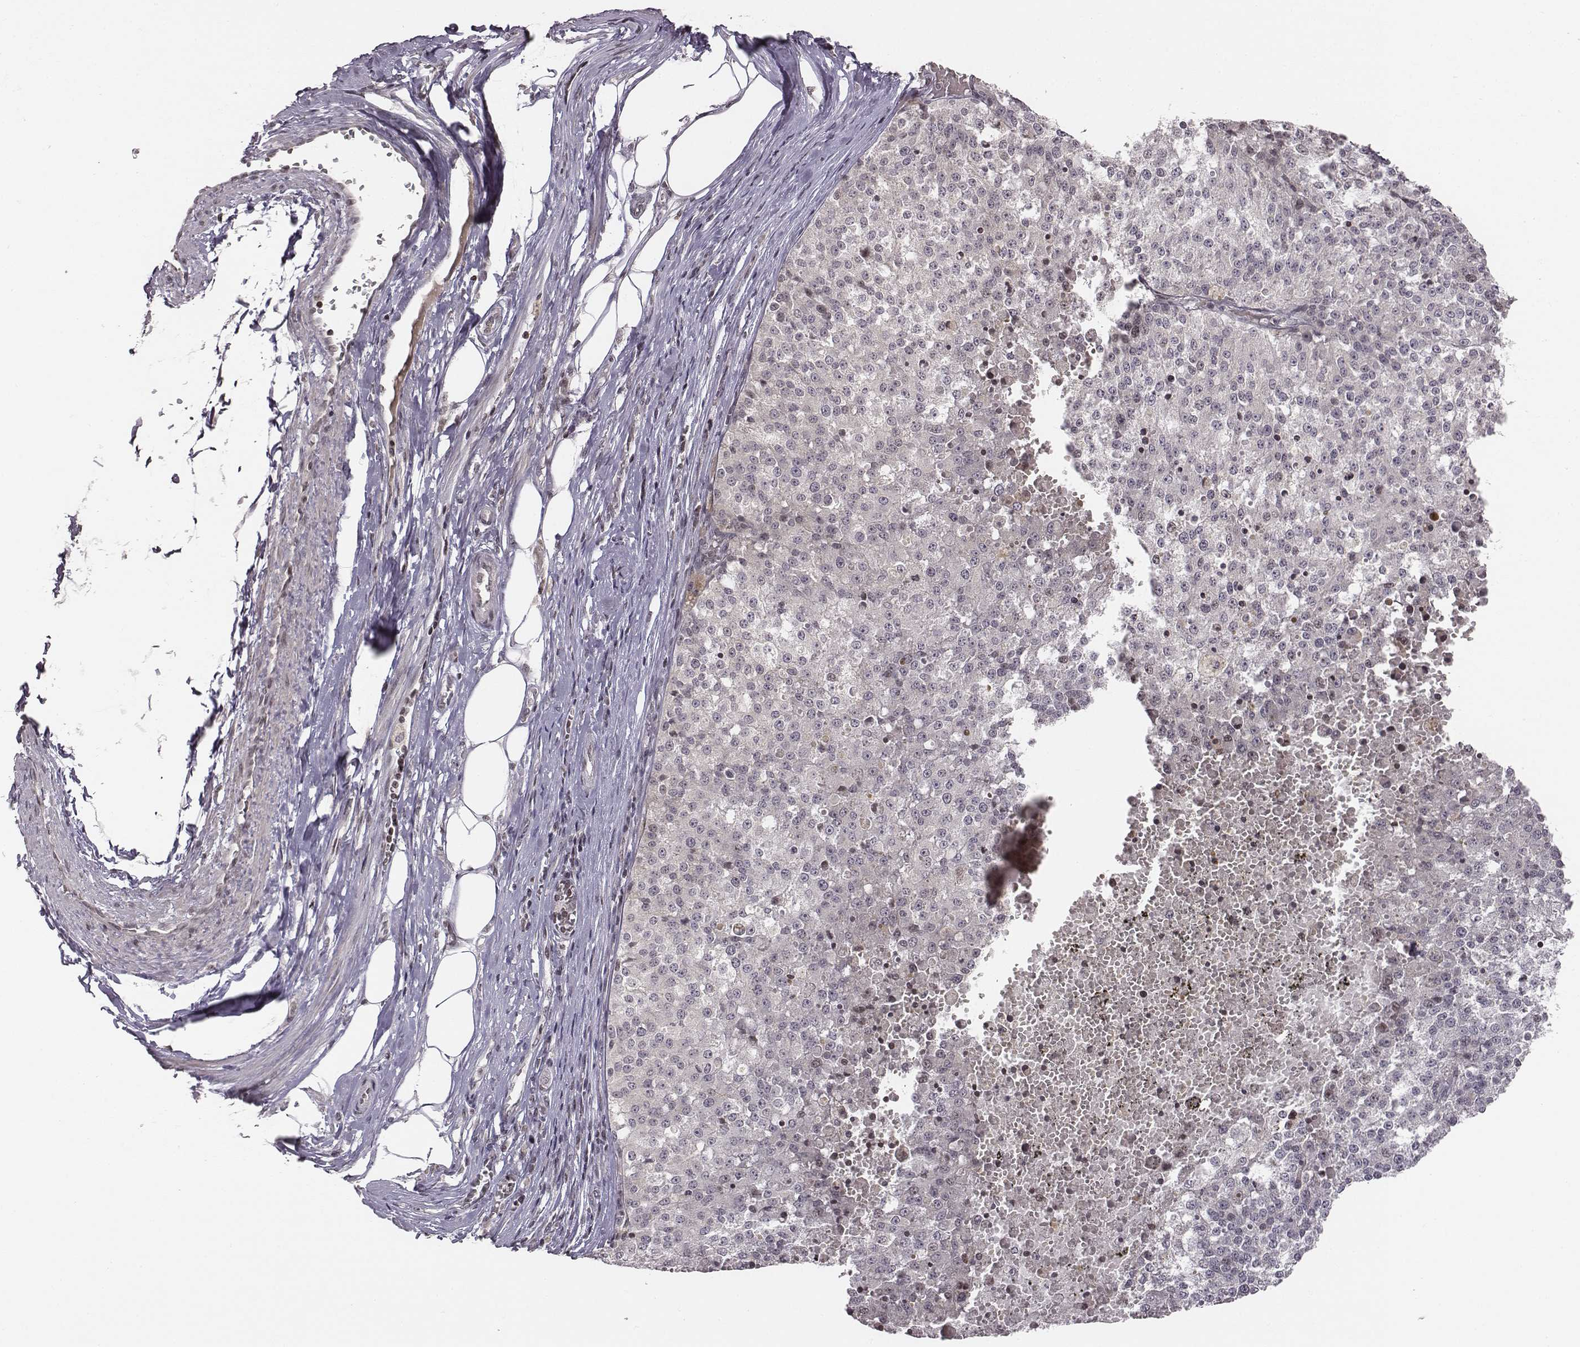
{"staining": {"intensity": "negative", "quantity": "none", "location": "none"}, "tissue": "melanoma", "cell_type": "Tumor cells", "image_type": "cancer", "snomed": [{"axis": "morphology", "description": "Malignant melanoma, Metastatic site"}, {"axis": "topography", "description": "Lymph node"}], "caption": "Human malignant melanoma (metastatic site) stained for a protein using immunohistochemistry (IHC) reveals no staining in tumor cells.", "gene": "GRM4", "patient": {"sex": "female", "age": 64}}